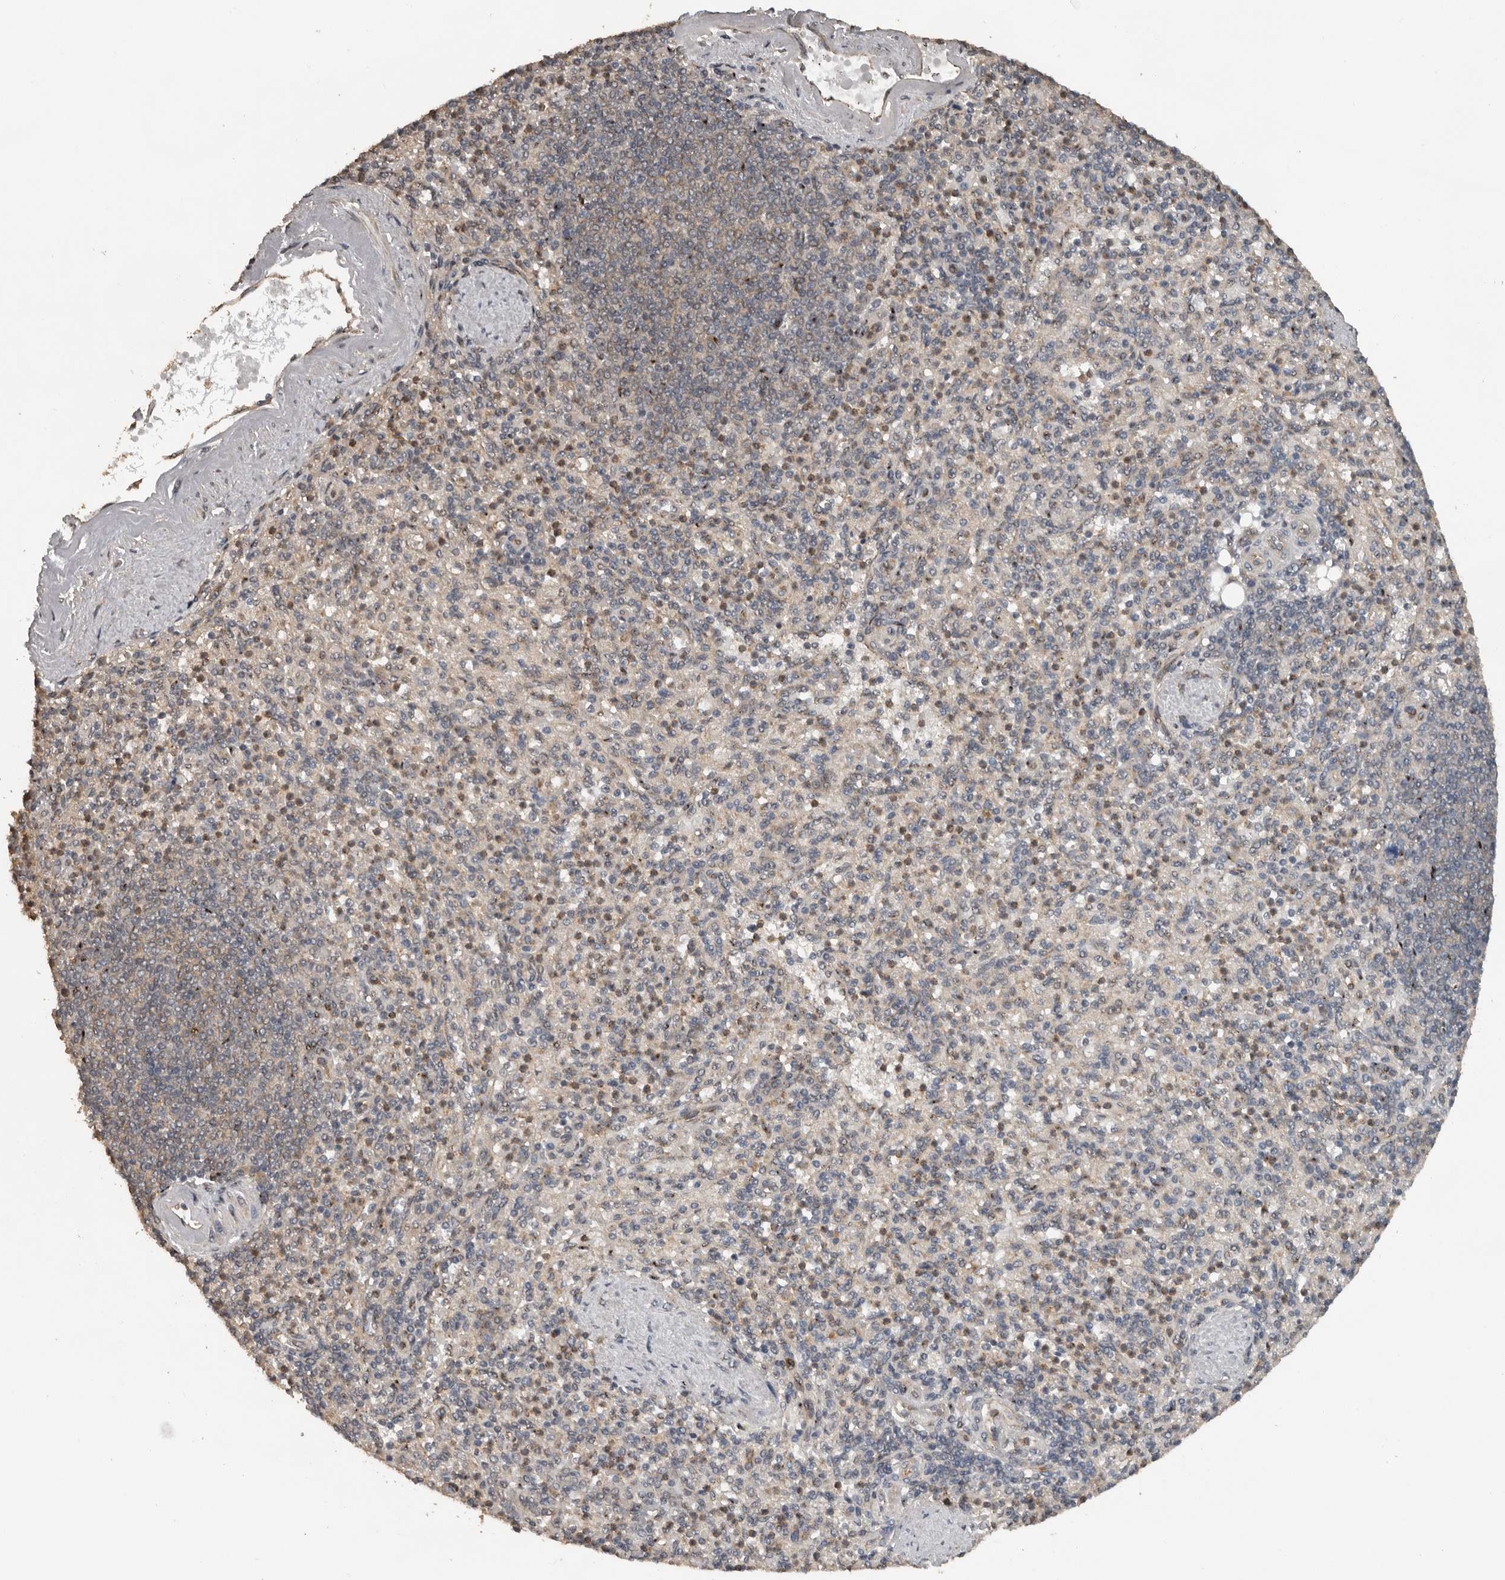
{"staining": {"intensity": "weak", "quantity": "<25%", "location": "cytoplasmic/membranous"}, "tissue": "spleen", "cell_type": "Cells in red pulp", "image_type": "normal", "snomed": [{"axis": "morphology", "description": "Normal tissue, NOS"}, {"axis": "topography", "description": "Spleen"}], "caption": "The immunohistochemistry histopathology image has no significant positivity in cells in red pulp of spleen. The staining was performed using DAB to visualize the protein expression in brown, while the nuclei were stained in blue with hematoxylin (Magnification: 20x).", "gene": "CEP350", "patient": {"sex": "female", "age": 74}}